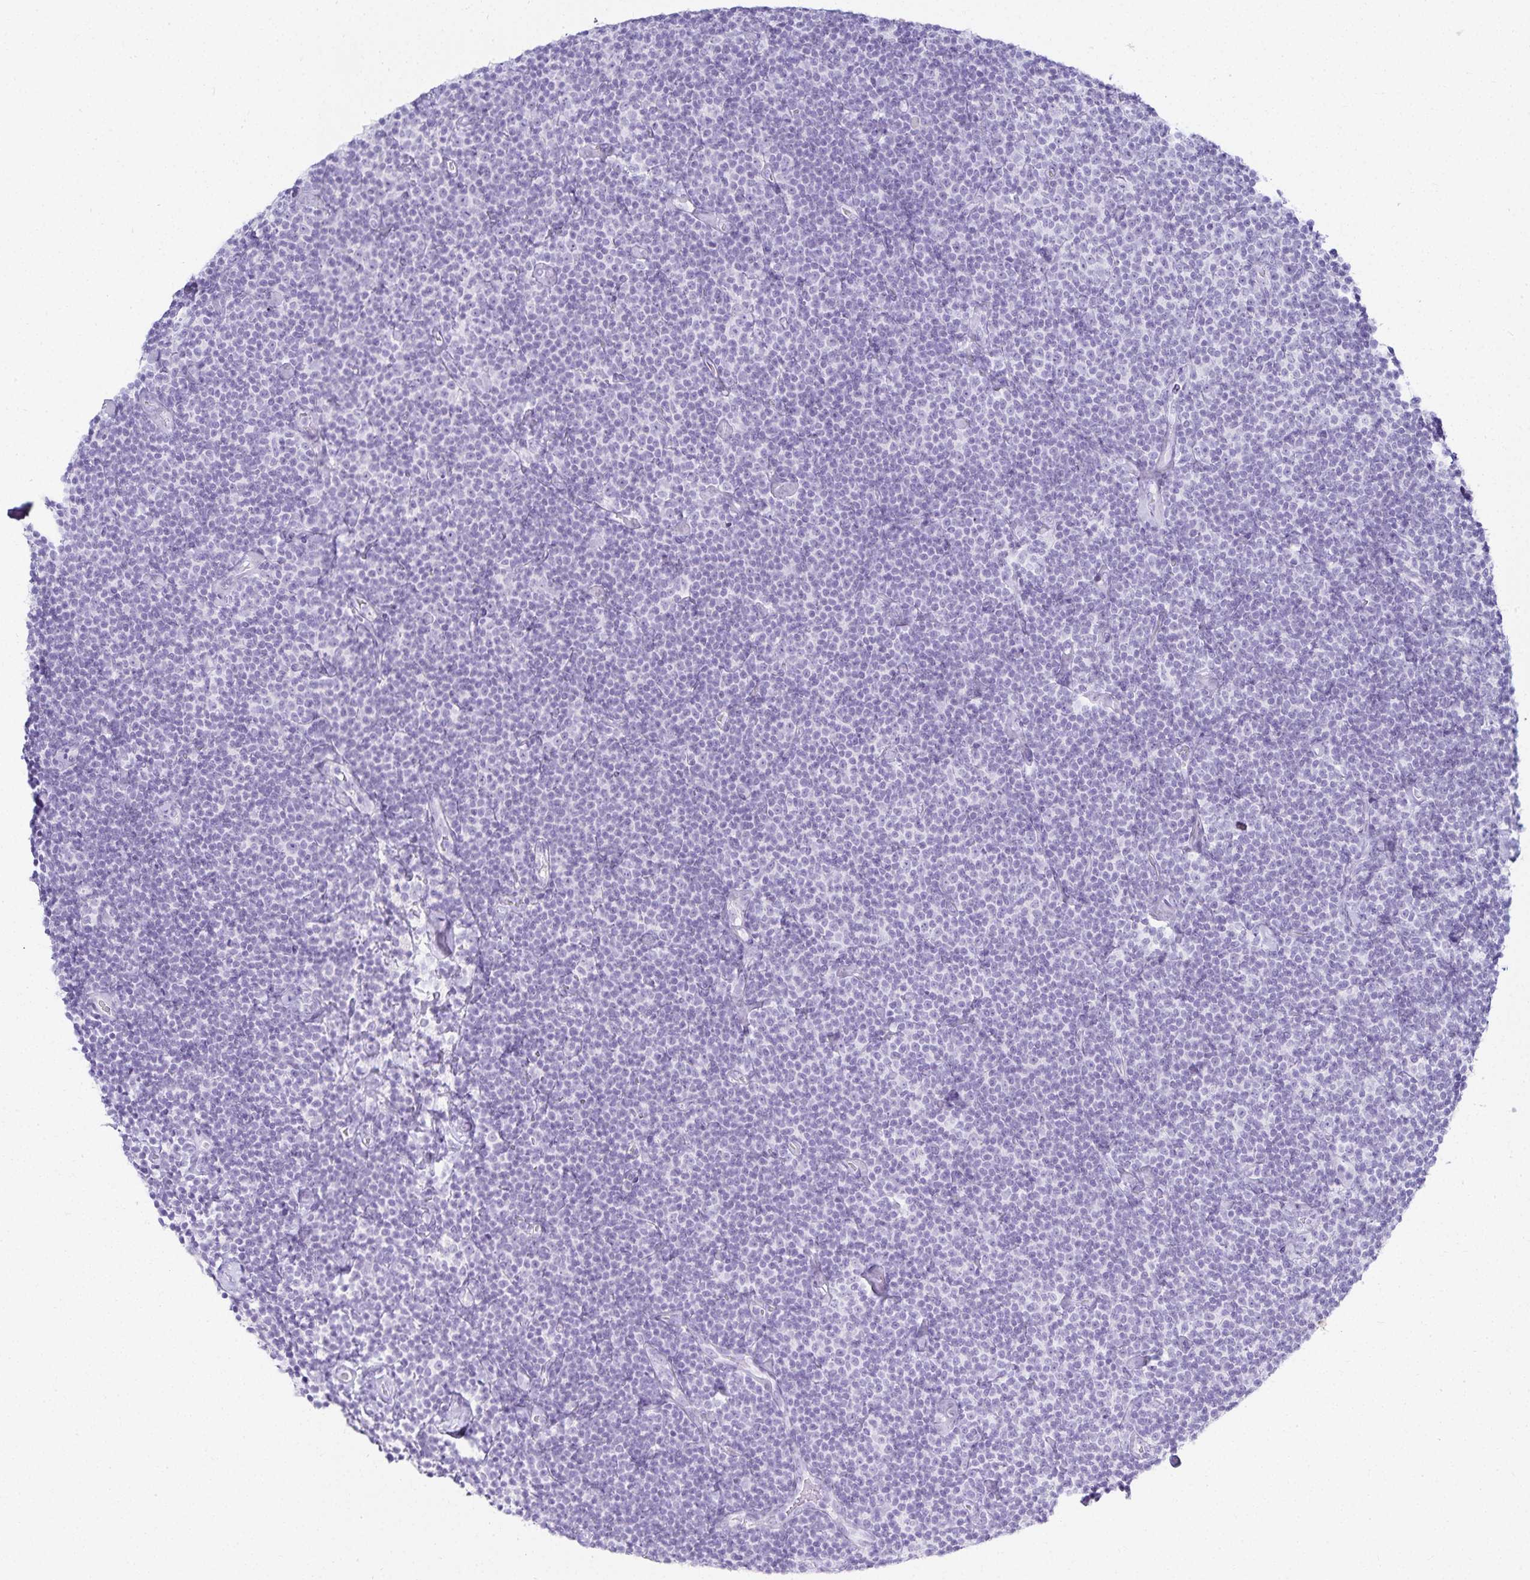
{"staining": {"intensity": "negative", "quantity": "none", "location": "none"}, "tissue": "lymphoma", "cell_type": "Tumor cells", "image_type": "cancer", "snomed": [{"axis": "morphology", "description": "Malignant lymphoma, non-Hodgkin's type, Low grade"}, {"axis": "topography", "description": "Lymph node"}], "caption": "Immunohistochemical staining of human low-grade malignant lymphoma, non-Hodgkin's type demonstrates no significant positivity in tumor cells.", "gene": "GP2", "patient": {"sex": "male", "age": 81}}